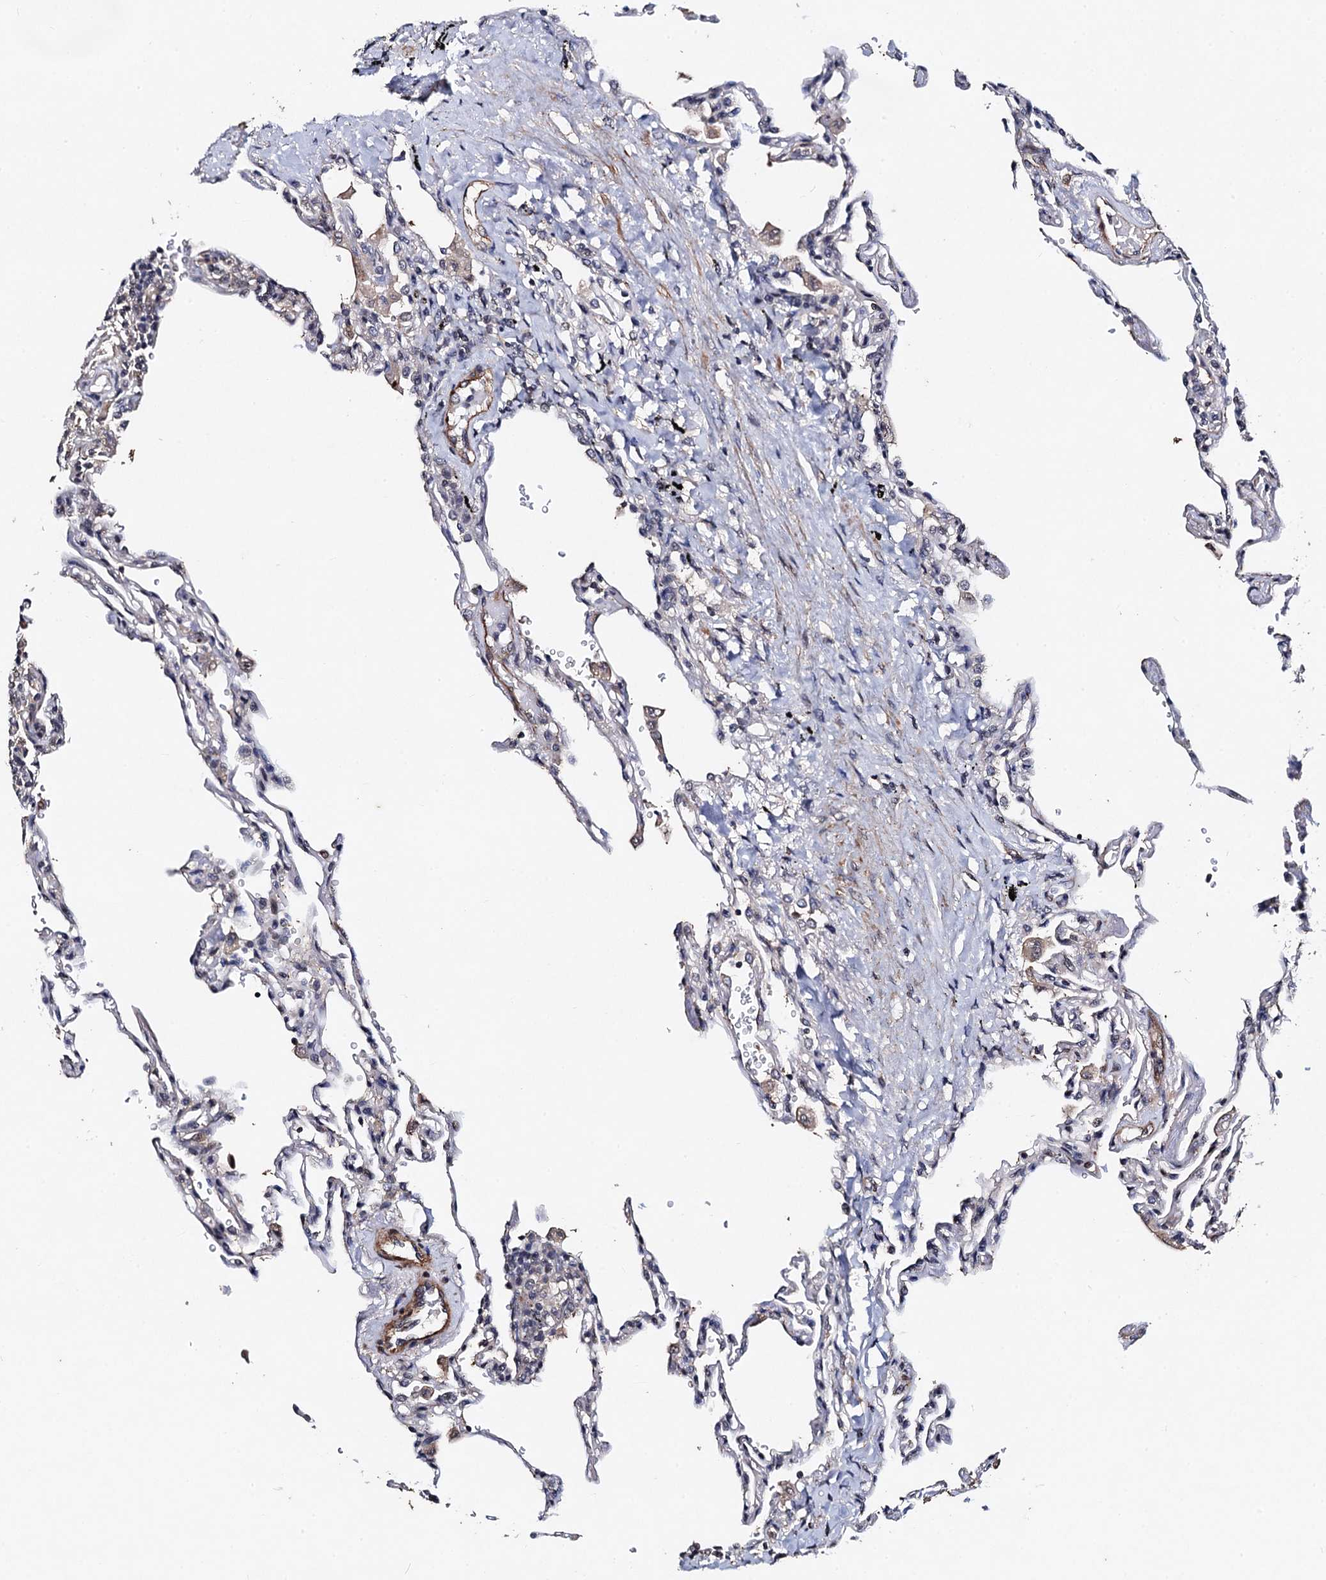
{"staining": {"intensity": "negative", "quantity": "none", "location": "none"}, "tissue": "lung", "cell_type": "Alveolar cells", "image_type": "normal", "snomed": [{"axis": "morphology", "description": "Normal tissue, NOS"}, {"axis": "topography", "description": "Lung"}], "caption": "This is an IHC image of unremarkable human lung. There is no expression in alveolar cells.", "gene": "PPTC7", "patient": {"sex": "male", "age": 59}}